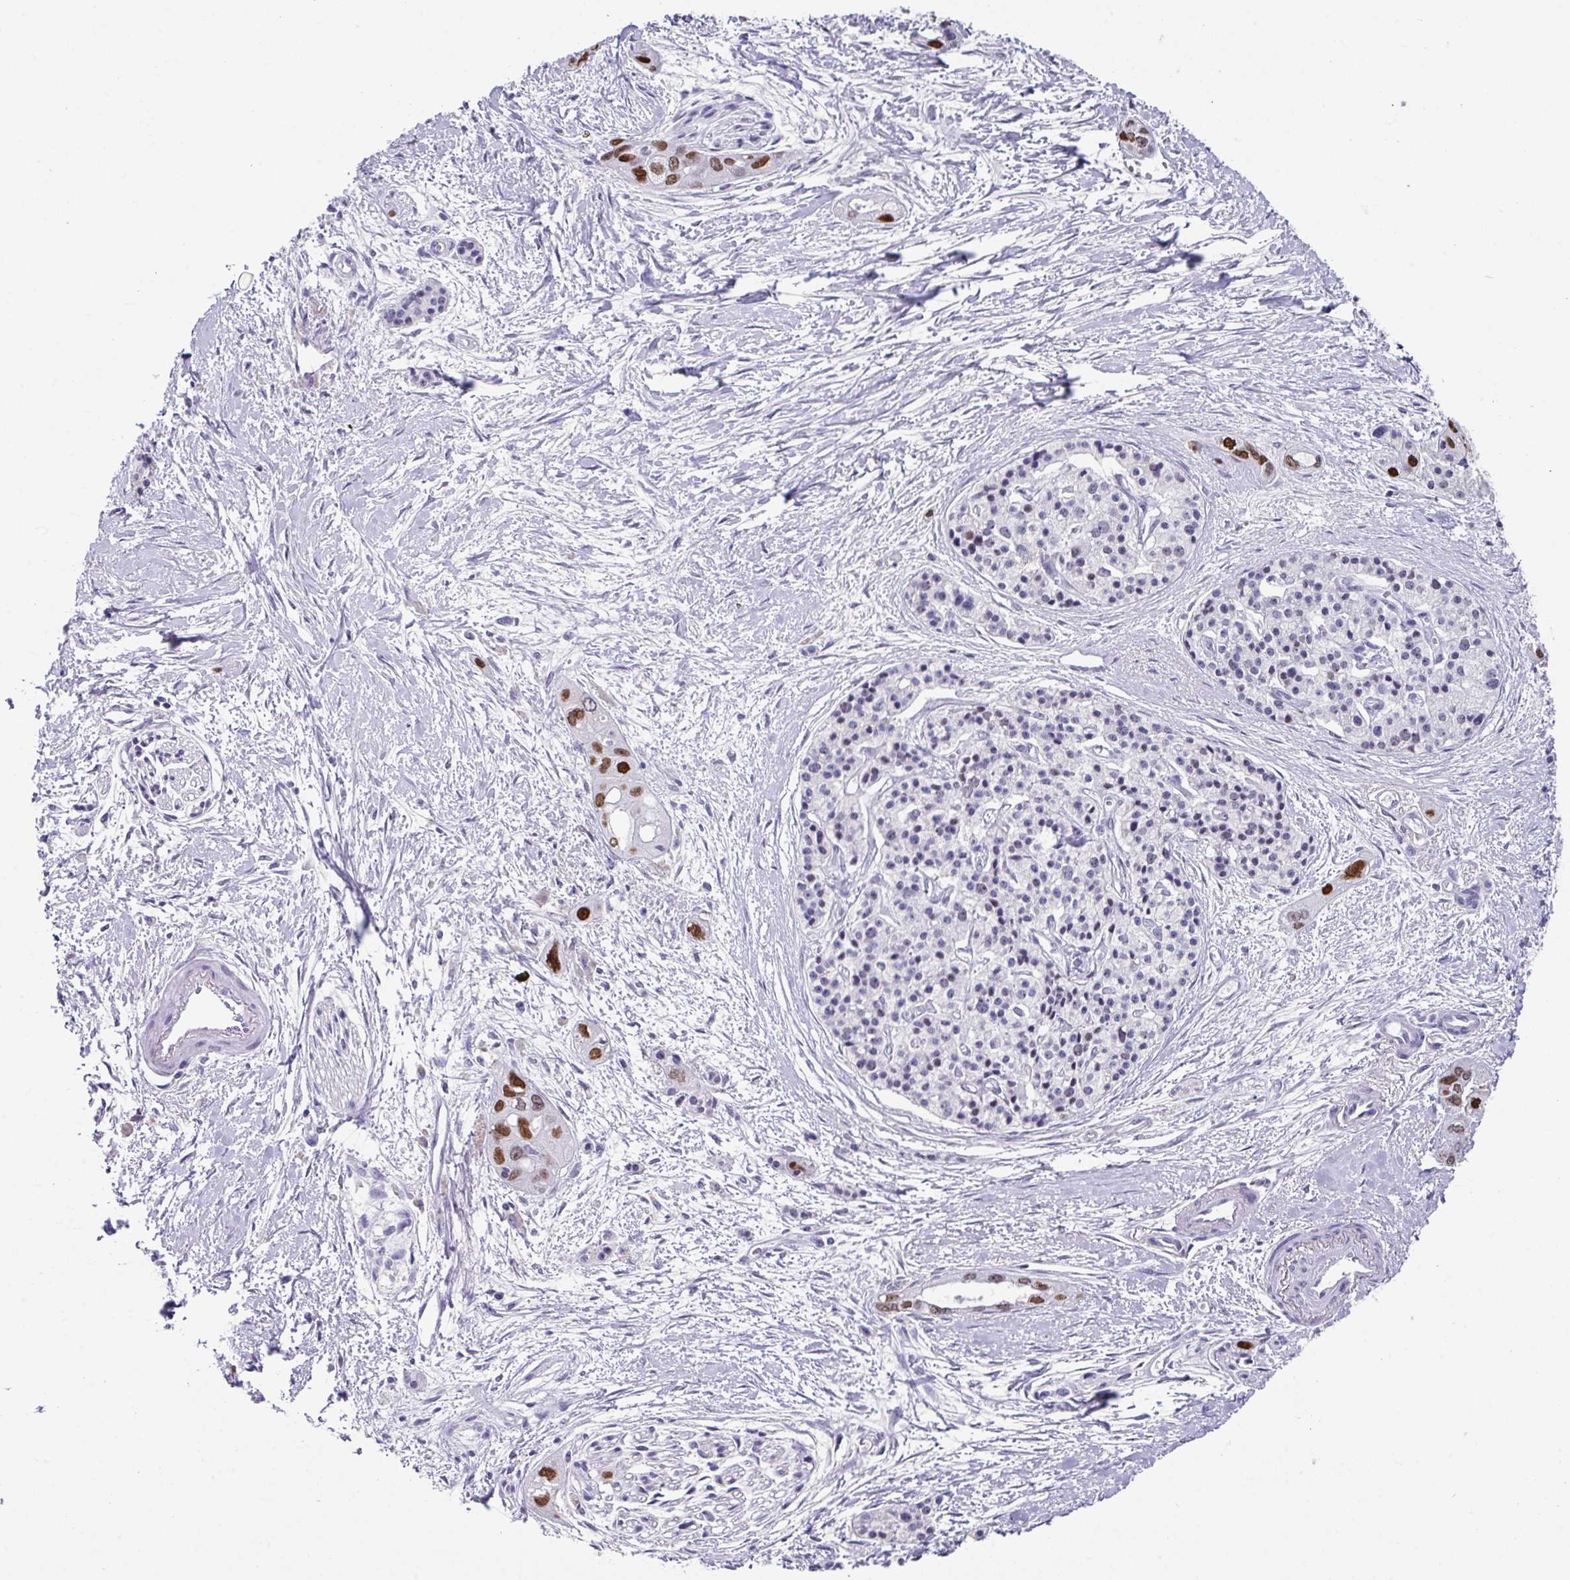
{"staining": {"intensity": "moderate", "quantity": ">75%", "location": "nuclear"}, "tissue": "pancreatic cancer", "cell_type": "Tumor cells", "image_type": "cancer", "snomed": [{"axis": "morphology", "description": "Adenocarcinoma, NOS"}, {"axis": "topography", "description": "Pancreas"}], "caption": "Protein expression analysis of human pancreatic cancer reveals moderate nuclear staining in approximately >75% of tumor cells. Nuclei are stained in blue.", "gene": "TCF3", "patient": {"sex": "female", "age": 50}}